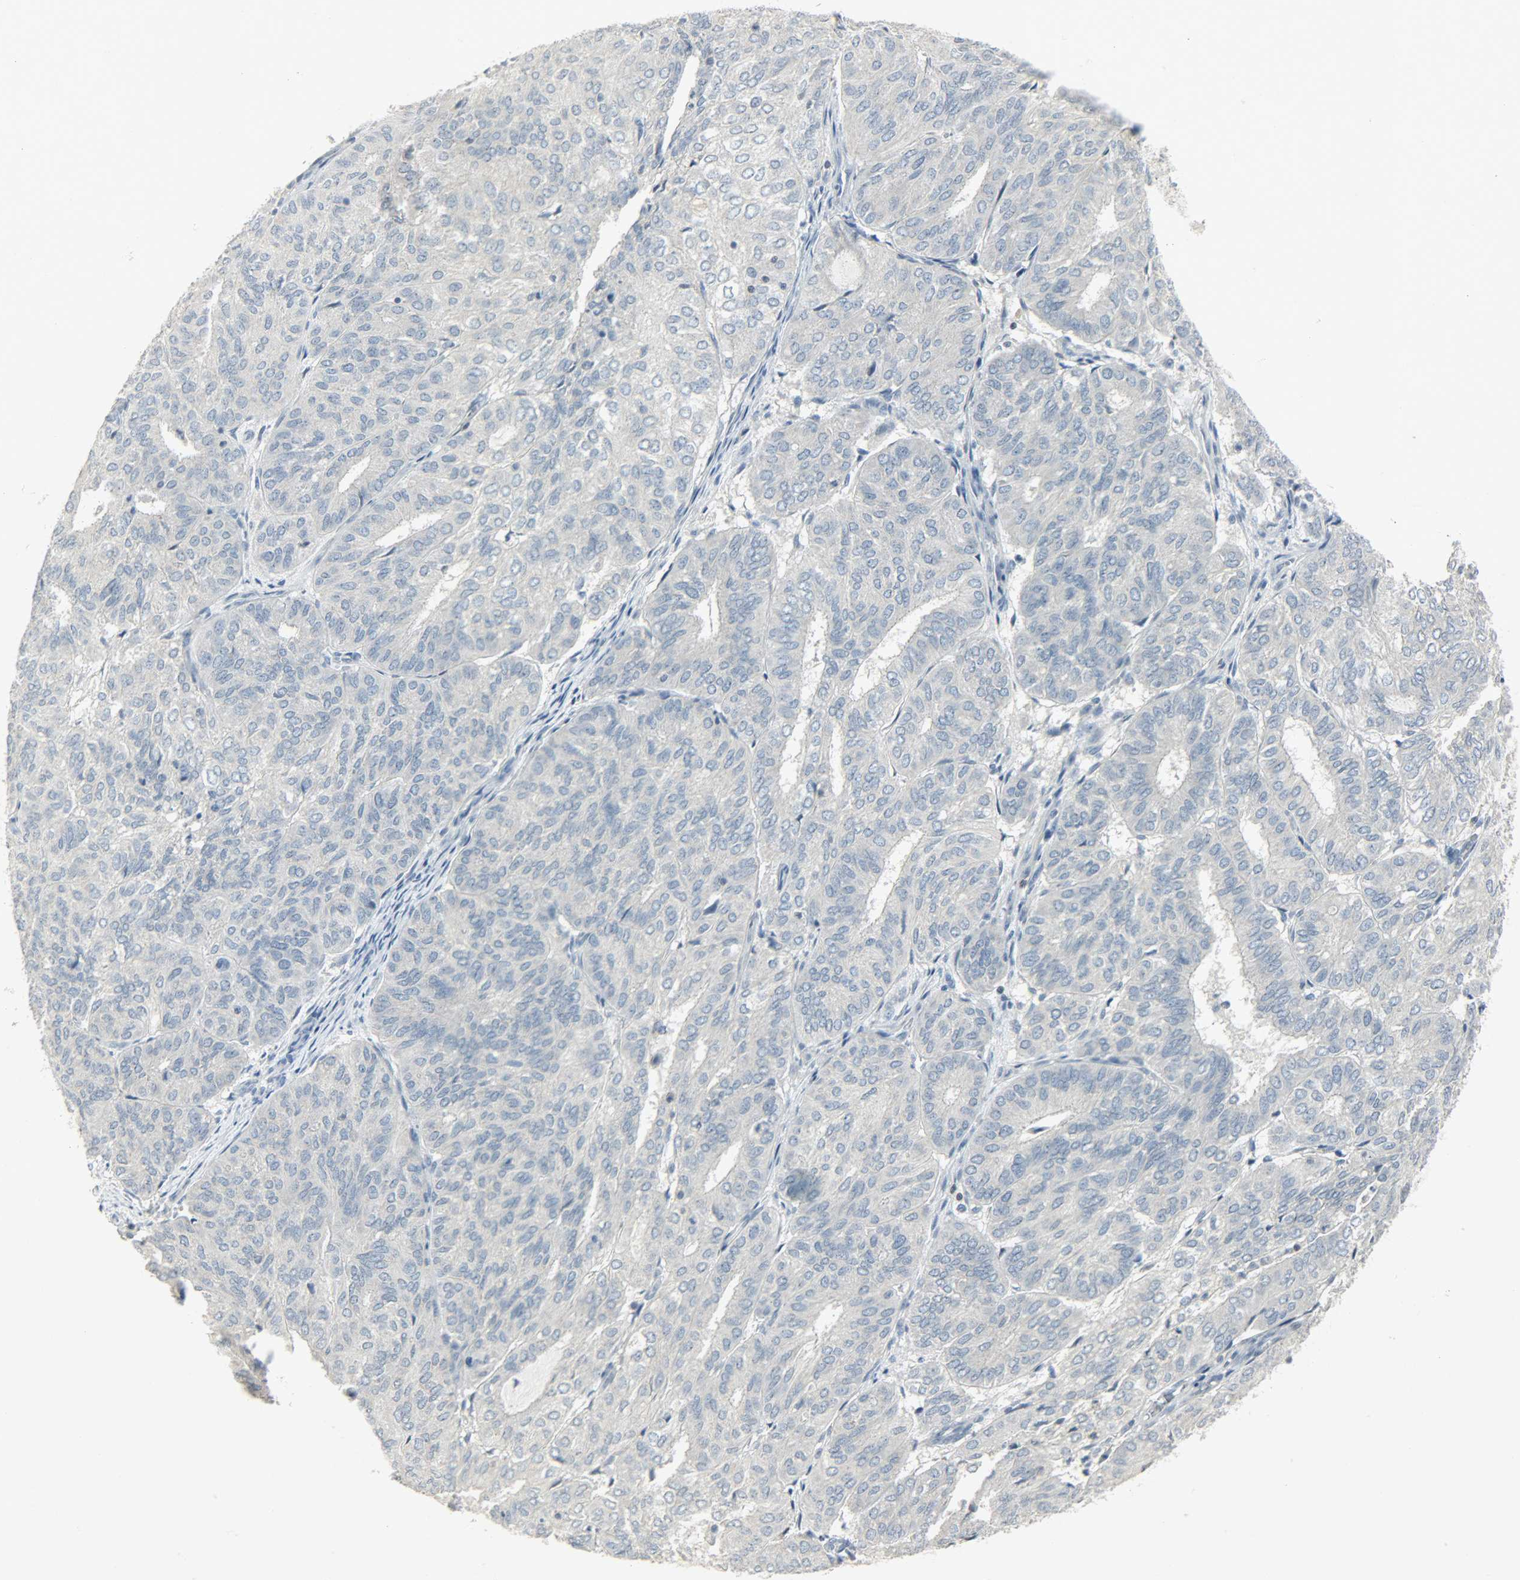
{"staining": {"intensity": "negative", "quantity": "none", "location": "none"}, "tissue": "endometrial cancer", "cell_type": "Tumor cells", "image_type": "cancer", "snomed": [{"axis": "morphology", "description": "Adenocarcinoma, NOS"}, {"axis": "topography", "description": "Uterus"}], "caption": "High magnification brightfield microscopy of endometrial adenocarcinoma stained with DAB (3,3'-diaminobenzidine) (brown) and counterstained with hematoxylin (blue): tumor cells show no significant expression.", "gene": "CAMK4", "patient": {"sex": "female", "age": 60}}